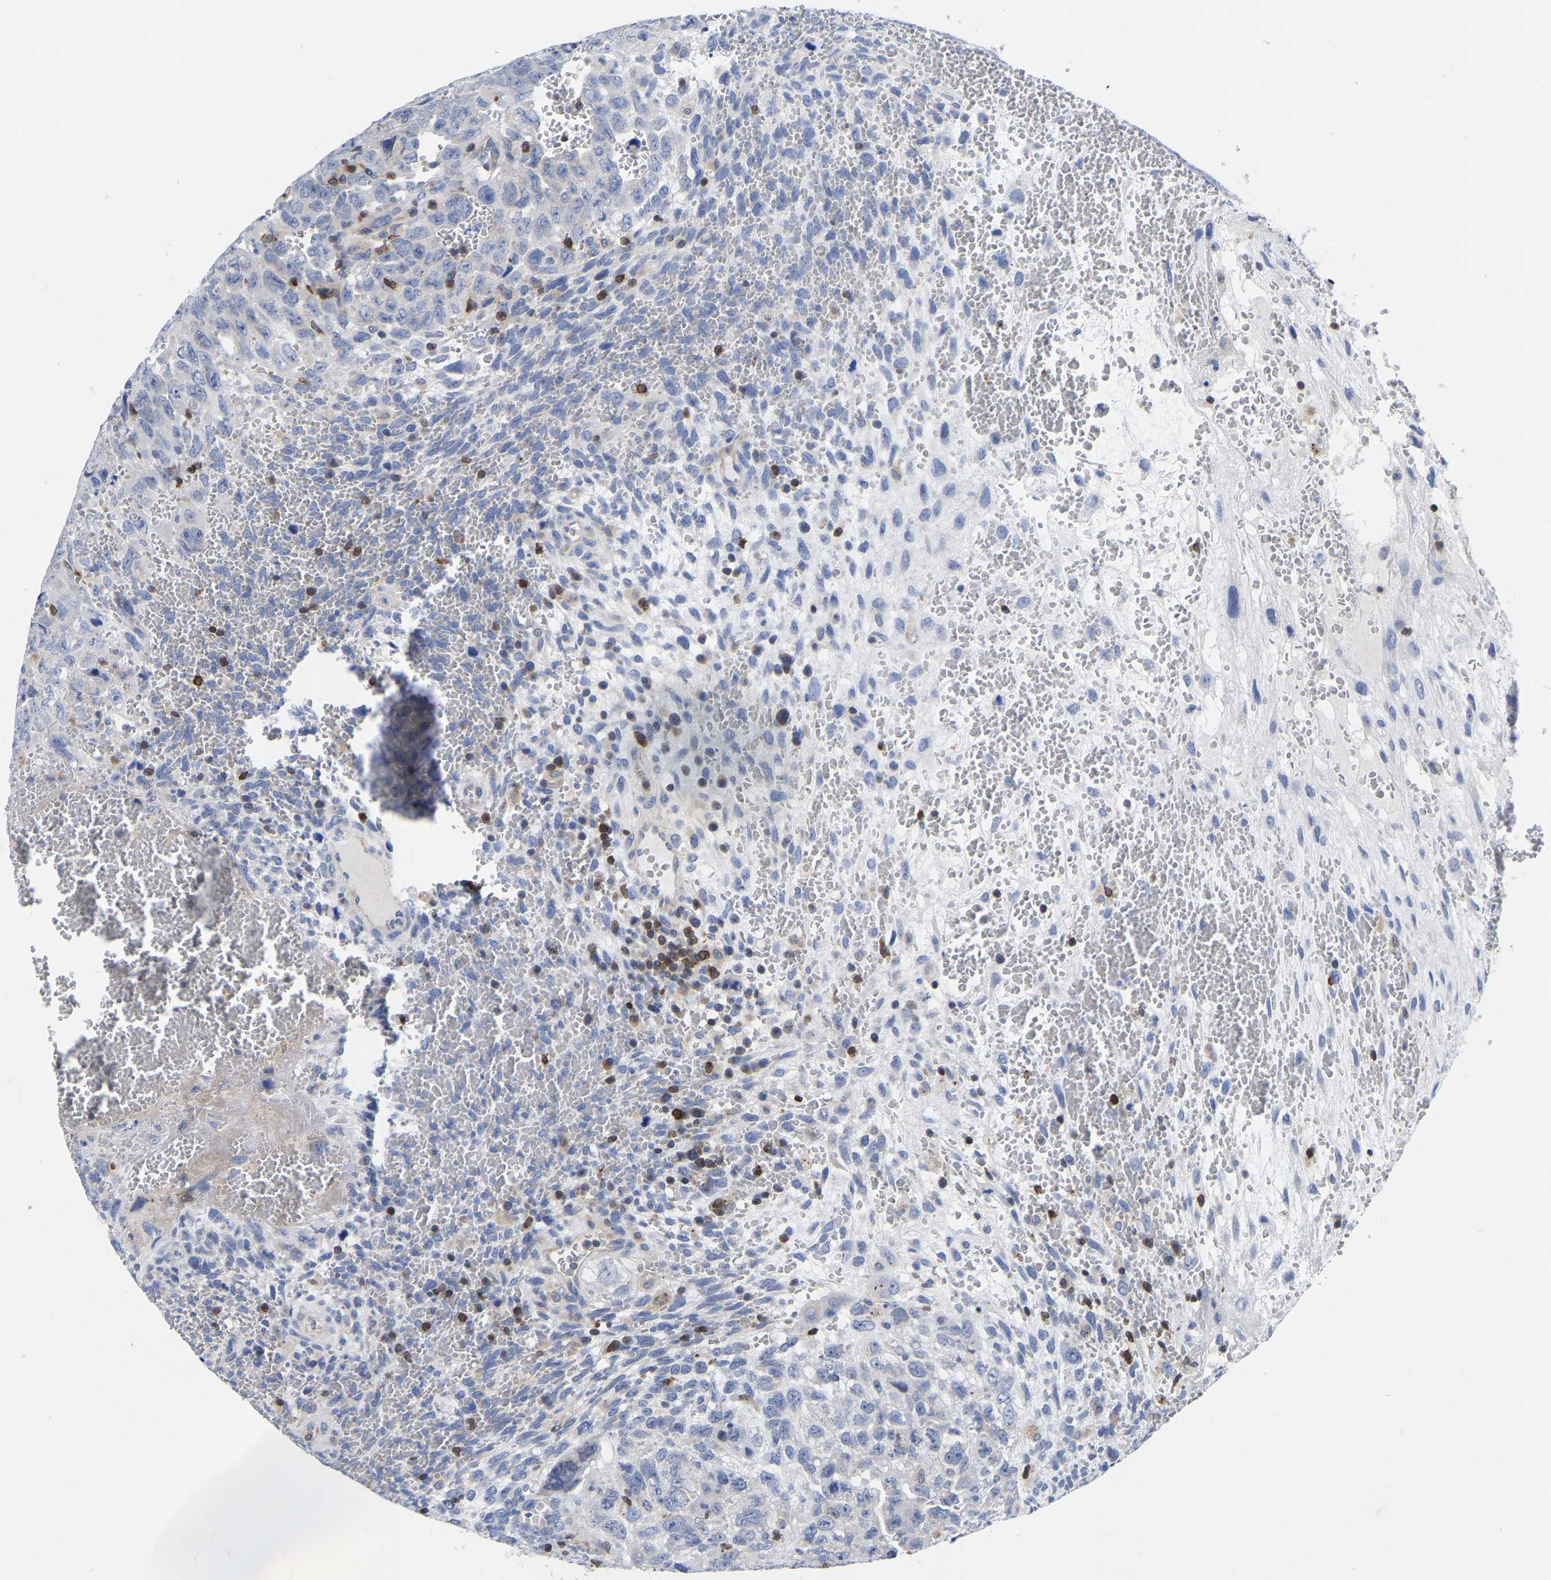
{"staining": {"intensity": "negative", "quantity": "none", "location": "none"}, "tissue": "testis cancer", "cell_type": "Tumor cells", "image_type": "cancer", "snomed": [{"axis": "morphology", "description": "Carcinoma, Embryonal, NOS"}, {"axis": "topography", "description": "Testis"}], "caption": "Protein analysis of testis cancer reveals no significant staining in tumor cells.", "gene": "PTPN7", "patient": {"sex": "male", "age": 28}}